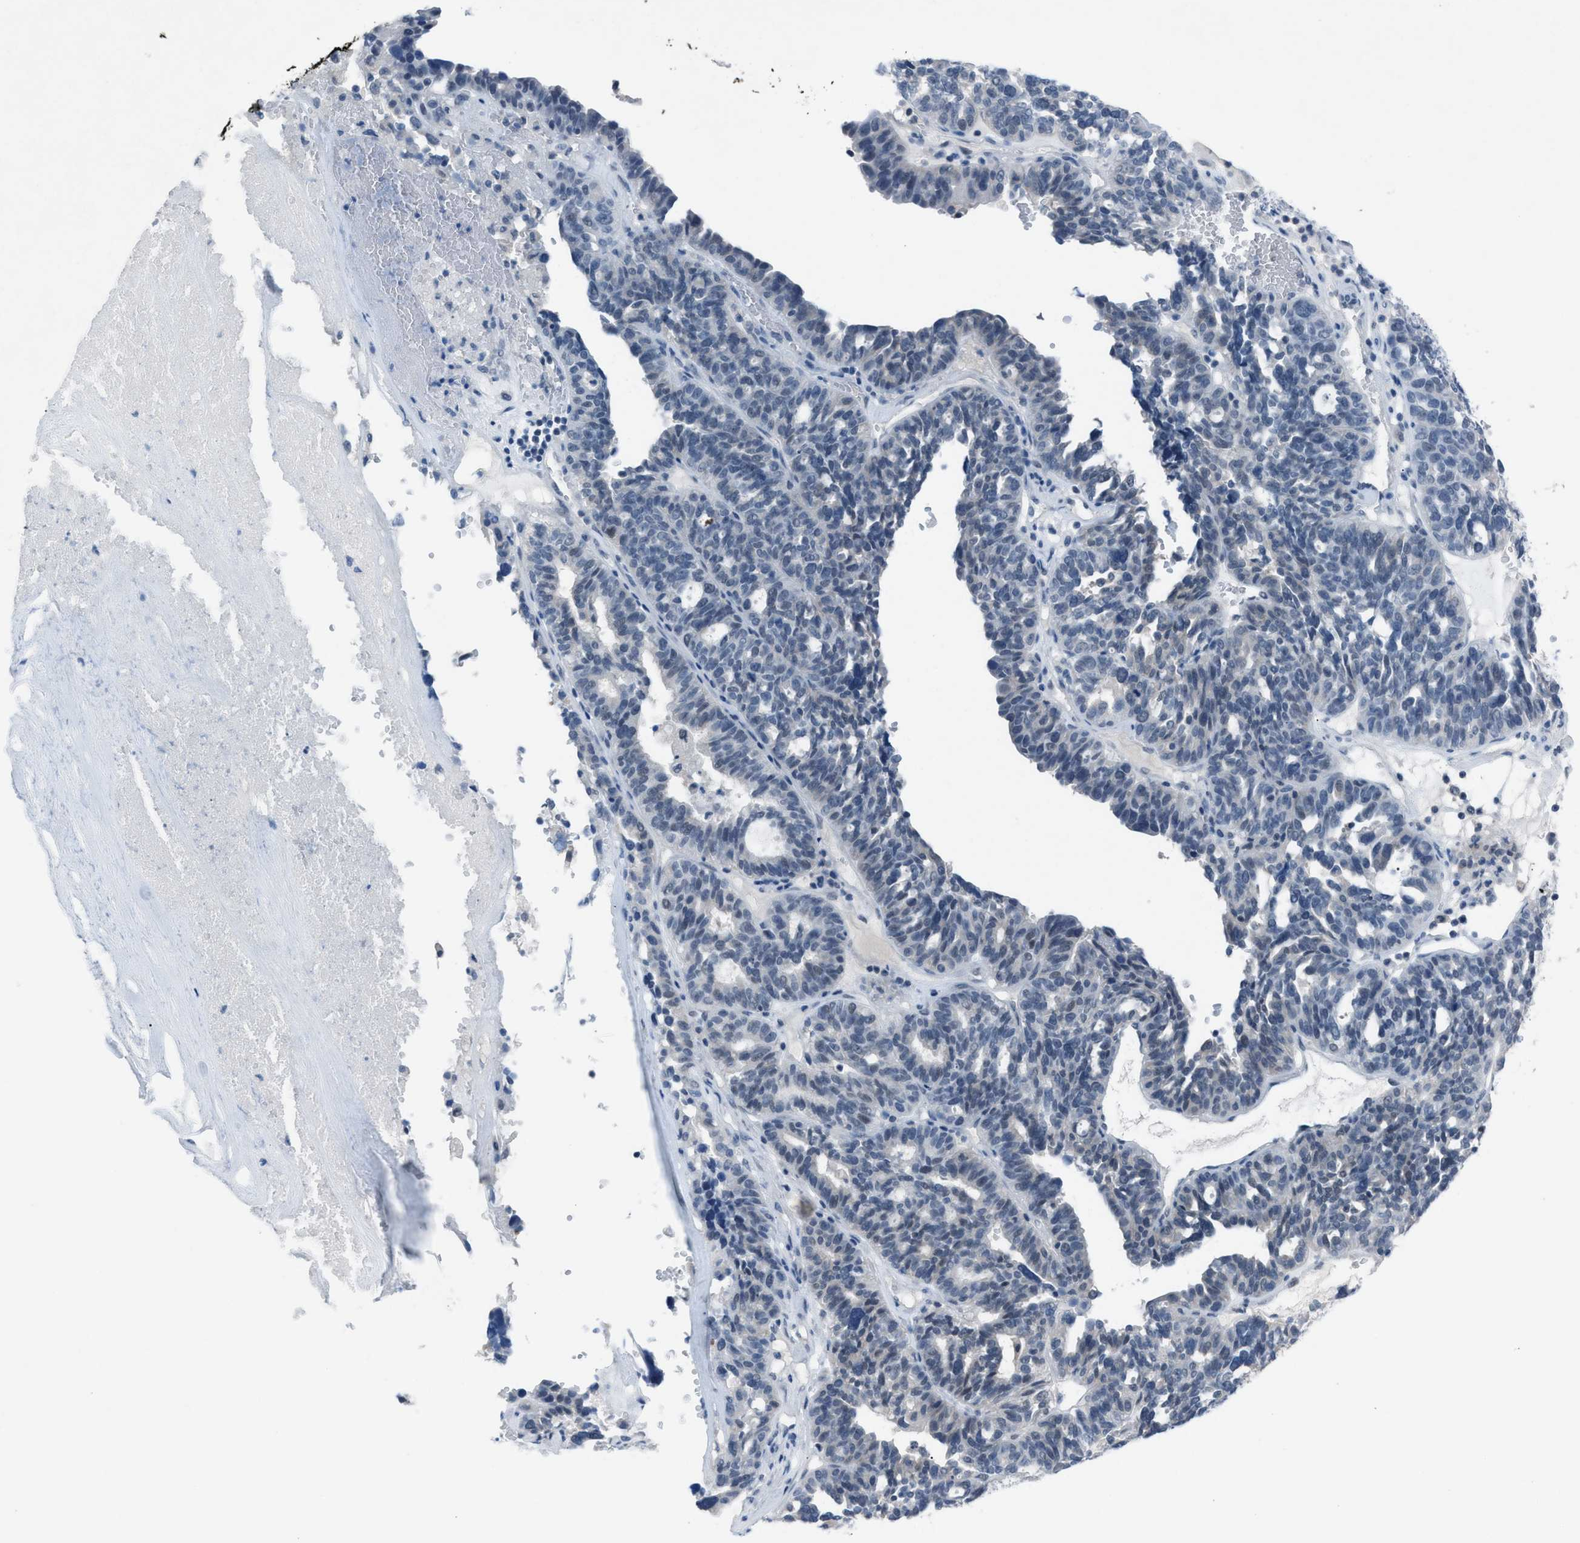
{"staining": {"intensity": "negative", "quantity": "none", "location": "none"}, "tissue": "ovarian cancer", "cell_type": "Tumor cells", "image_type": "cancer", "snomed": [{"axis": "morphology", "description": "Cystadenocarcinoma, serous, NOS"}, {"axis": "topography", "description": "Ovary"}], "caption": "Human ovarian cancer (serous cystadenocarcinoma) stained for a protein using immunohistochemistry reveals no staining in tumor cells.", "gene": "ANAPC11", "patient": {"sex": "female", "age": 59}}